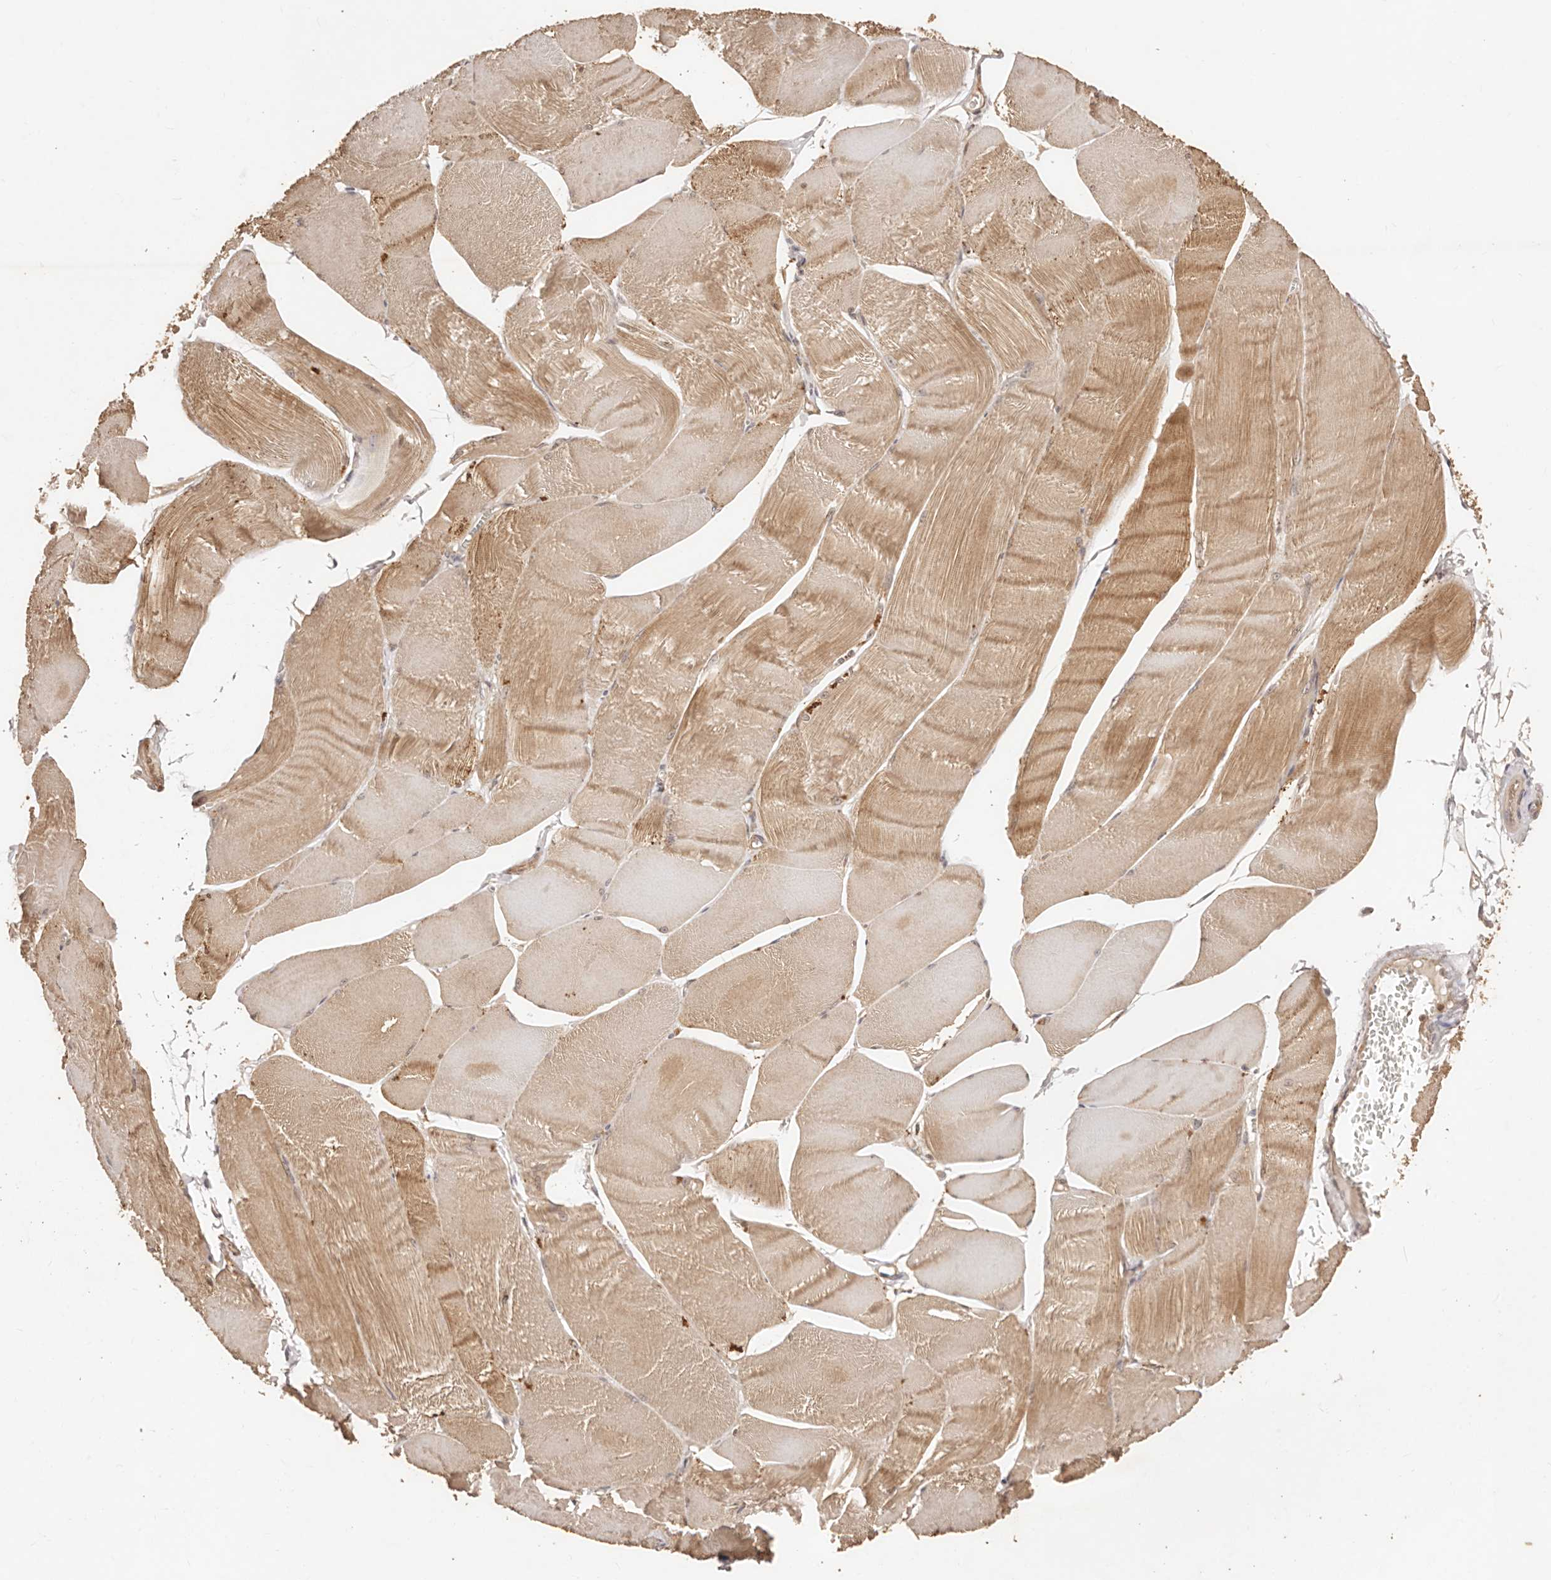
{"staining": {"intensity": "moderate", "quantity": ">75%", "location": "cytoplasmic/membranous"}, "tissue": "skeletal muscle", "cell_type": "Myocytes", "image_type": "normal", "snomed": [{"axis": "morphology", "description": "Normal tissue, NOS"}, {"axis": "morphology", "description": "Basal cell carcinoma"}, {"axis": "topography", "description": "Skeletal muscle"}], "caption": "Protein analysis of normal skeletal muscle displays moderate cytoplasmic/membranous expression in approximately >75% of myocytes. (Stains: DAB in brown, nuclei in blue, Microscopy: brightfield microscopy at high magnification).", "gene": "CCL14", "patient": {"sex": "female", "age": 64}}